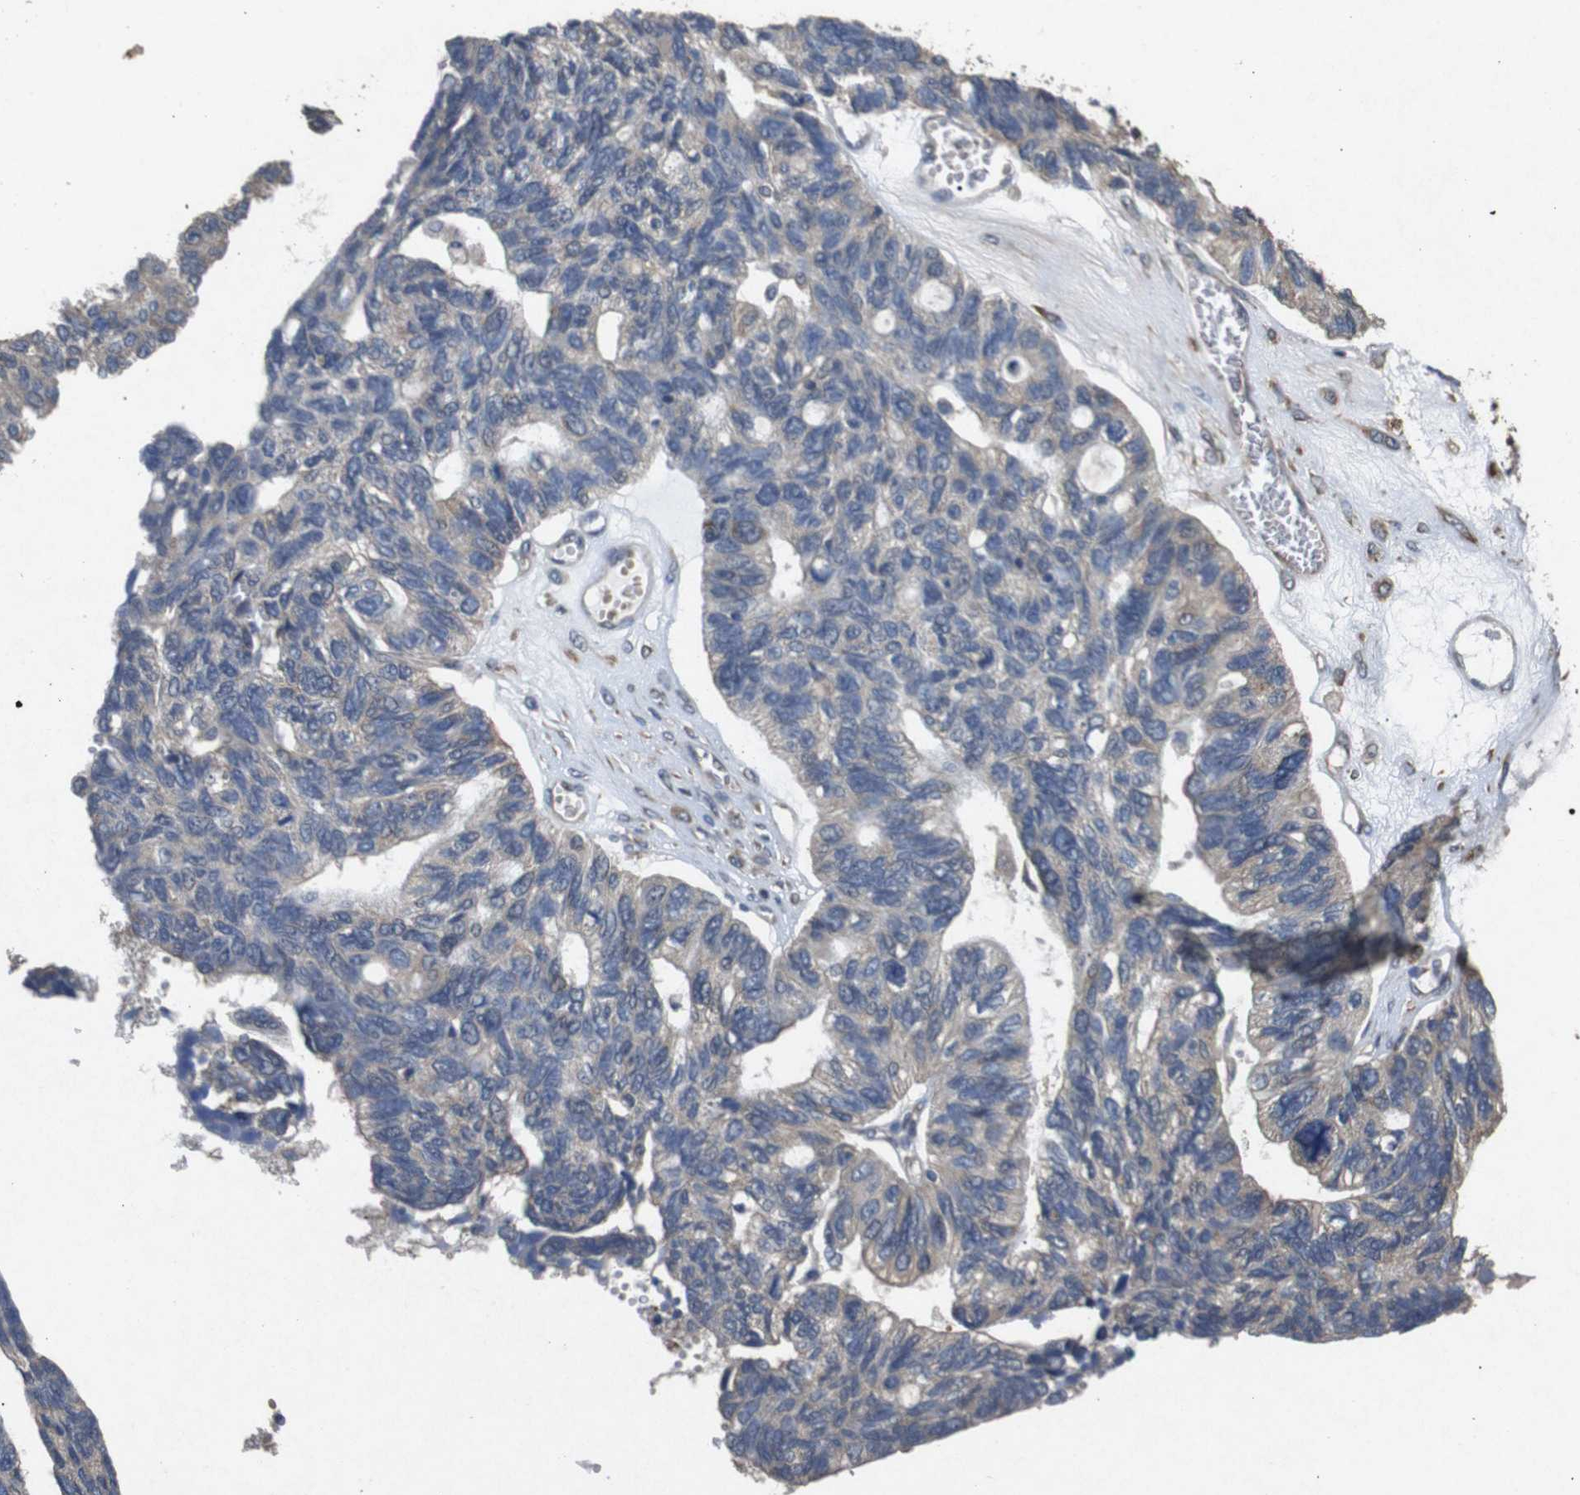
{"staining": {"intensity": "weak", "quantity": ">75%", "location": "cytoplasmic/membranous"}, "tissue": "ovarian cancer", "cell_type": "Tumor cells", "image_type": "cancer", "snomed": [{"axis": "morphology", "description": "Cystadenocarcinoma, serous, NOS"}, {"axis": "topography", "description": "Ovary"}], "caption": "Immunohistochemistry (IHC) (DAB (3,3'-diaminobenzidine)) staining of ovarian serous cystadenocarcinoma exhibits weak cytoplasmic/membranous protein positivity in about >75% of tumor cells.", "gene": "BNIP3", "patient": {"sex": "female", "age": 79}}